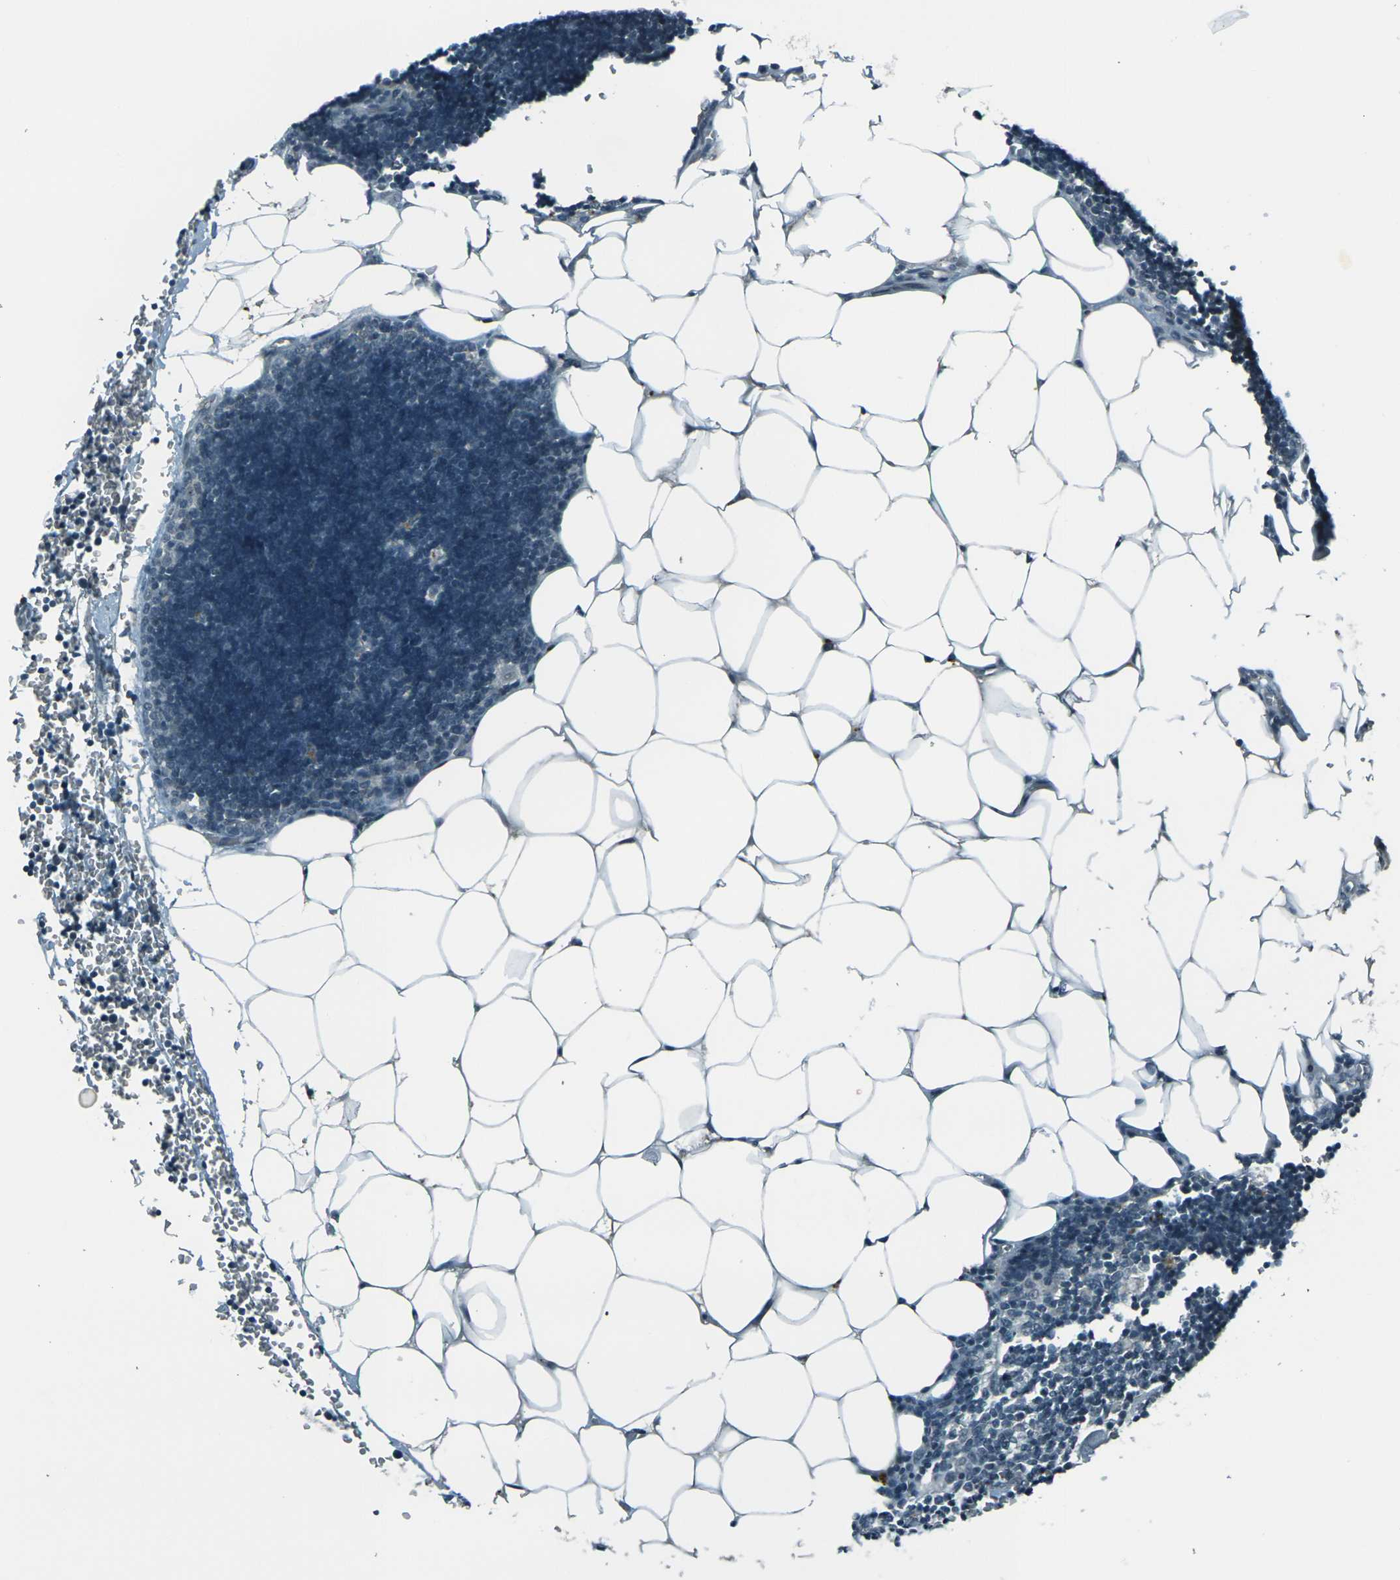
{"staining": {"intensity": "negative", "quantity": "none", "location": "none"}, "tissue": "lymph node", "cell_type": "Germinal center cells", "image_type": "normal", "snomed": [{"axis": "morphology", "description": "Normal tissue, NOS"}, {"axis": "topography", "description": "Lymph node"}], "caption": "Germinal center cells show no significant protein positivity in normal lymph node. Nuclei are stained in blue.", "gene": "GPR19", "patient": {"sex": "male", "age": 33}}